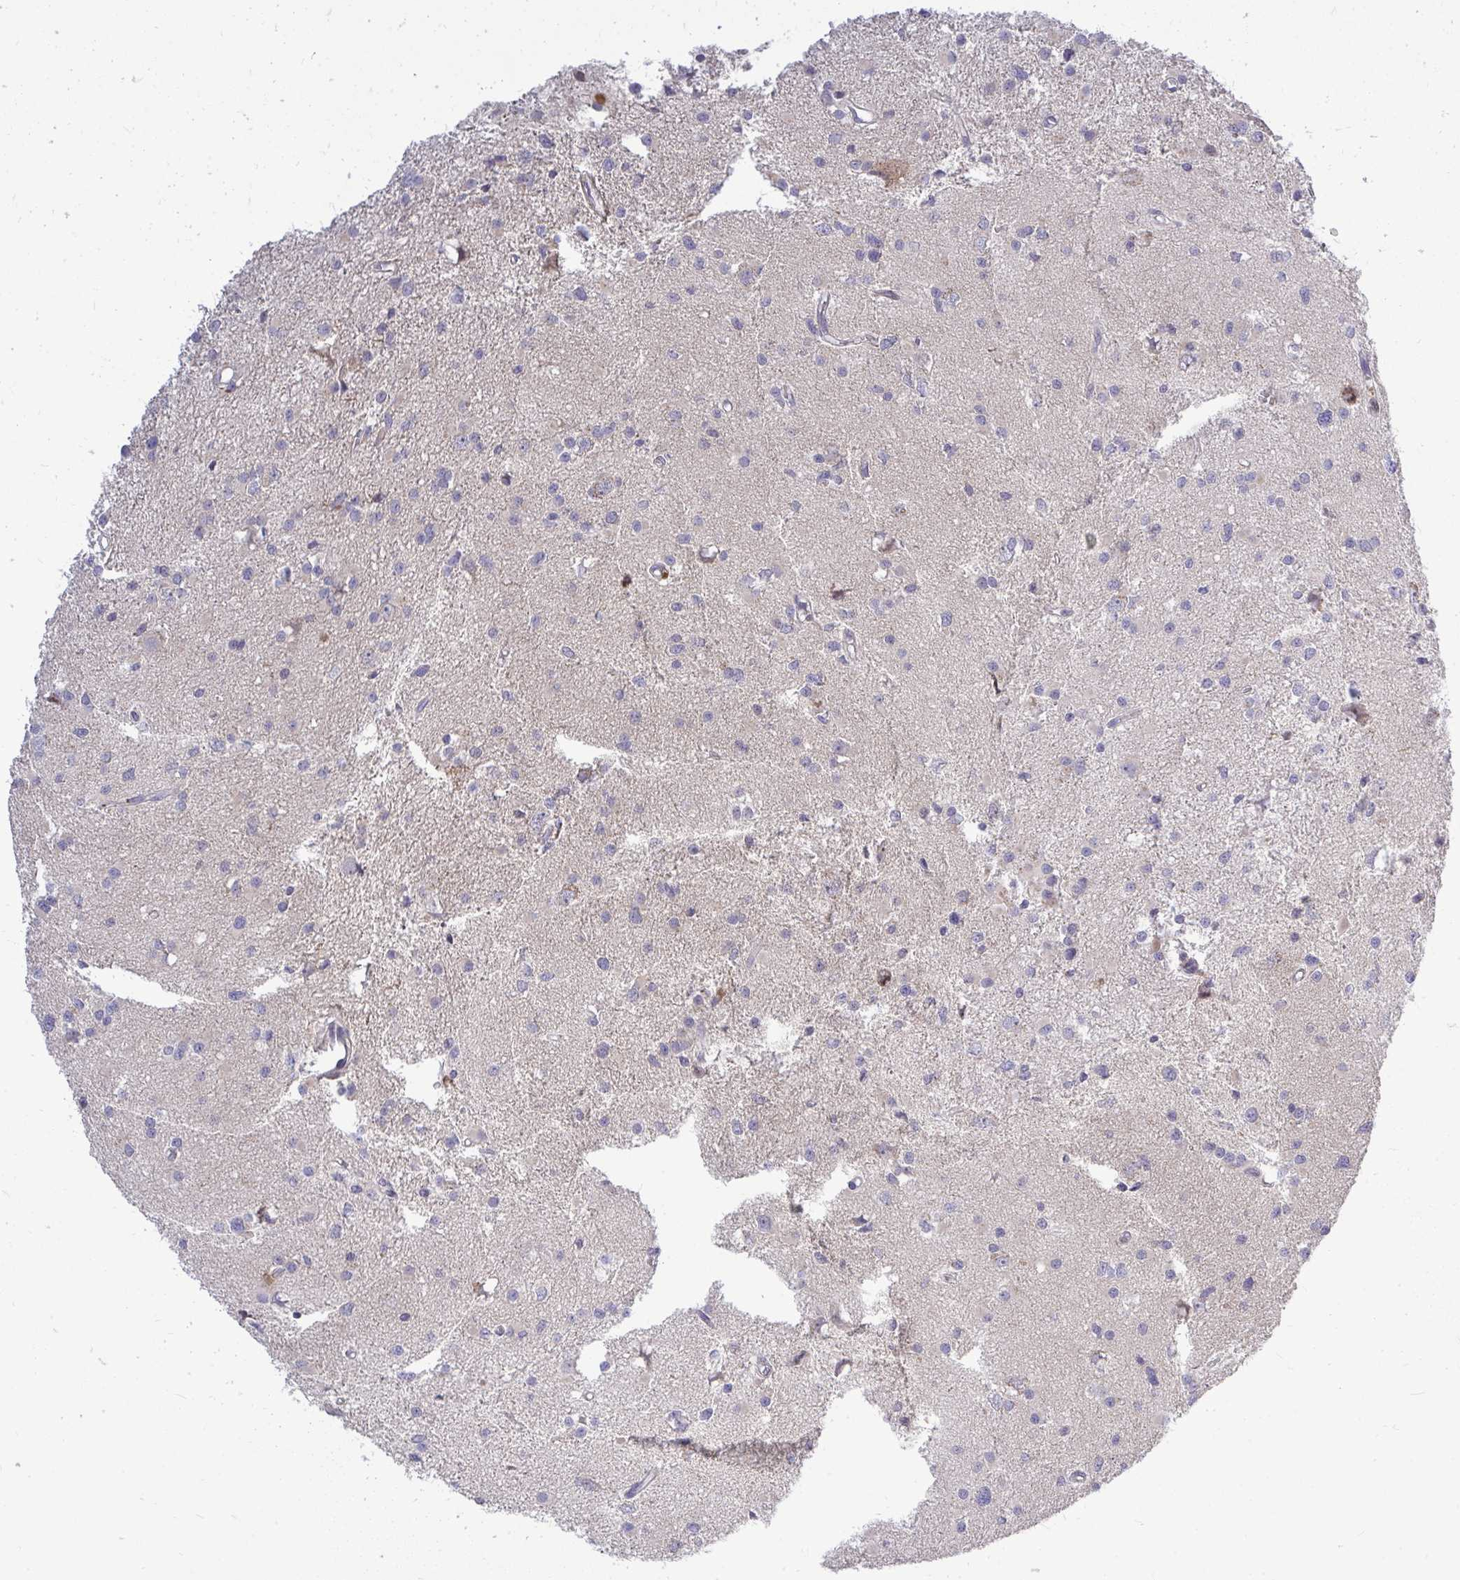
{"staining": {"intensity": "negative", "quantity": "none", "location": "none"}, "tissue": "glioma", "cell_type": "Tumor cells", "image_type": "cancer", "snomed": [{"axis": "morphology", "description": "Glioma, malignant, High grade"}, {"axis": "topography", "description": "Brain"}], "caption": "A high-resolution photomicrograph shows IHC staining of glioma, which demonstrates no significant positivity in tumor cells.", "gene": "OR8D1", "patient": {"sex": "male", "age": 54}}